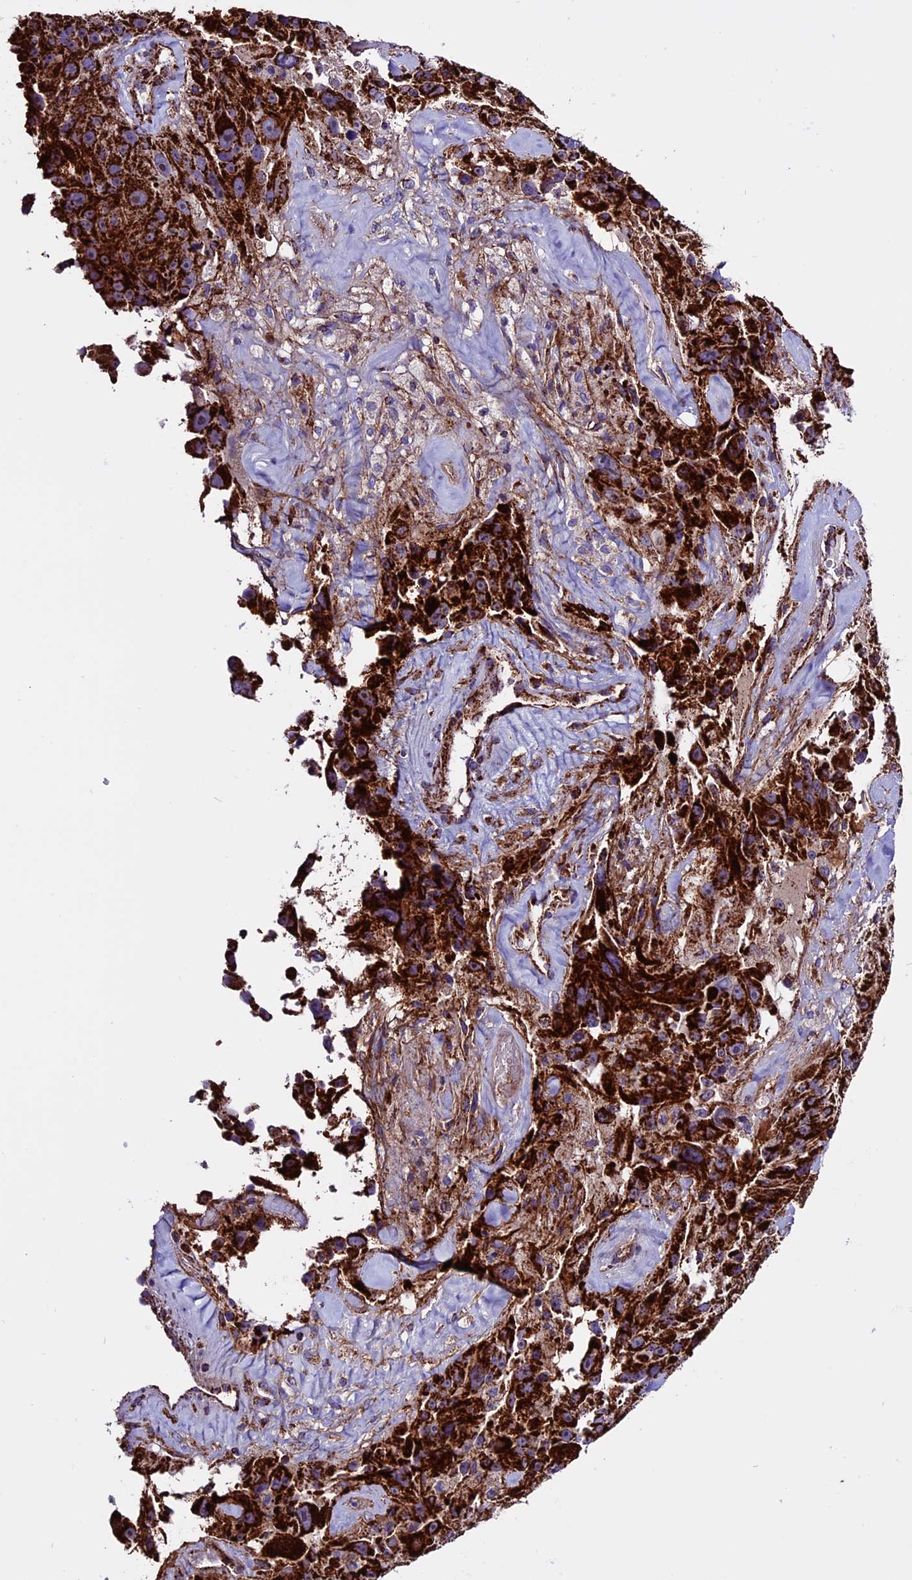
{"staining": {"intensity": "strong", "quantity": ">75%", "location": "cytoplasmic/membranous"}, "tissue": "melanoma", "cell_type": "Tumor cells", "image_type": "cancer", "snomed": [{"axis": "morphology", "description": "Malignant melanoma, Metastatic site"}, {"axis": "topography", "description": "Lymph node"}], "caption": "Protein analysis of malignant melanoma (metastatic site) tissue exhibits strong cytoplasmic/membranous expression in about >75% of tumor cells.", "gene": "CX3CL1", "patient": {"sex": "male", "age": 62}}